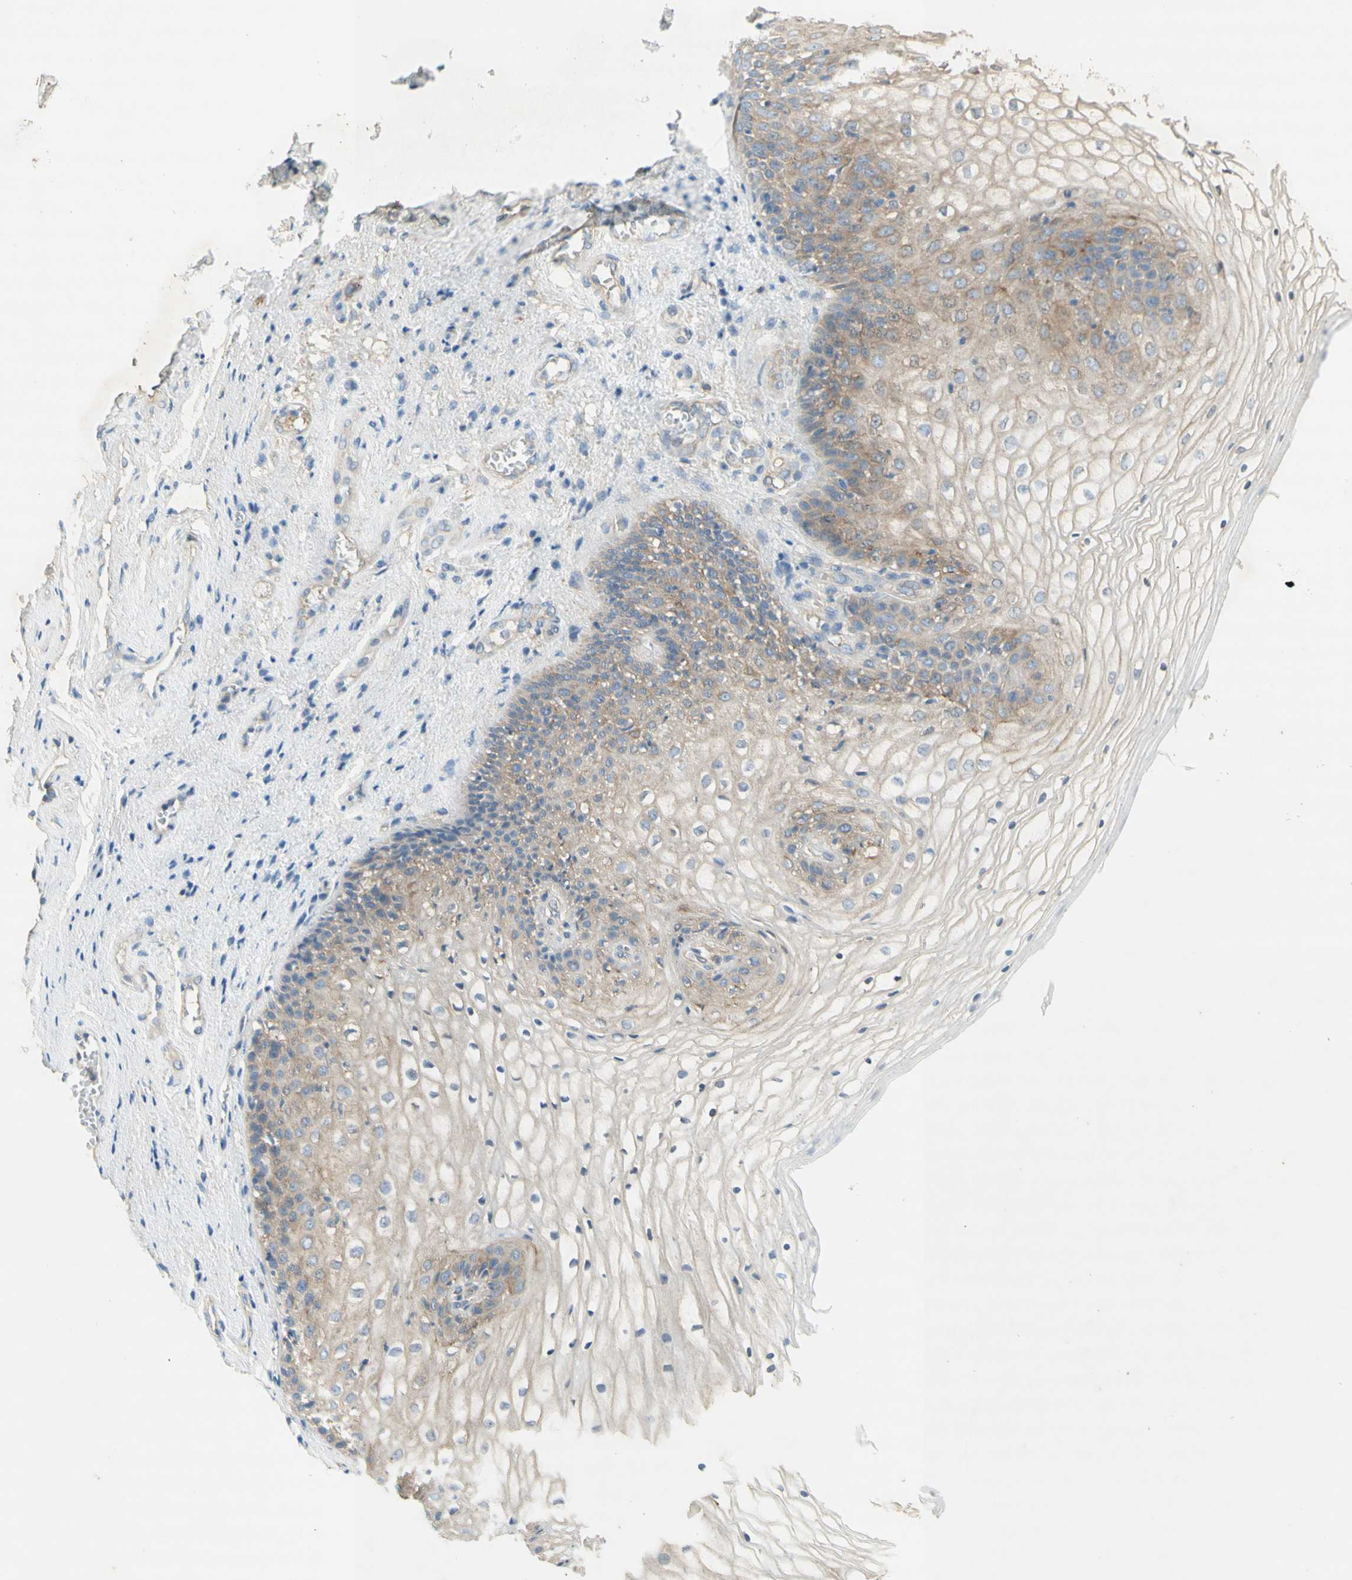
{"staining": {"intensity": "weak", "quantity": "25%-75%", "location": "cytoplasmic/membranous"}, "tissue": "vagina", "cell_type": "Squamous epithelial cells", "image_type": "normal", "snomed": [{"axis": "morphology", "description": "Normal tissue, NOS"}, {"axis": "topography", "description": "Vagina"}], "caption": "Squamous epithelial cells demonstrate low levels of weak cytoplasmic/membranous positivity in approximately 25%-75% of cells in unremarkable vagina. Using DAB (3,3'-diaminobenzidine) (brown) and hematoxylin (blue) stains, captured at high magnification using brightfield microscopy.", "gene": "DYNC1H1", "patient": {"sex": "female", "age": 34}}